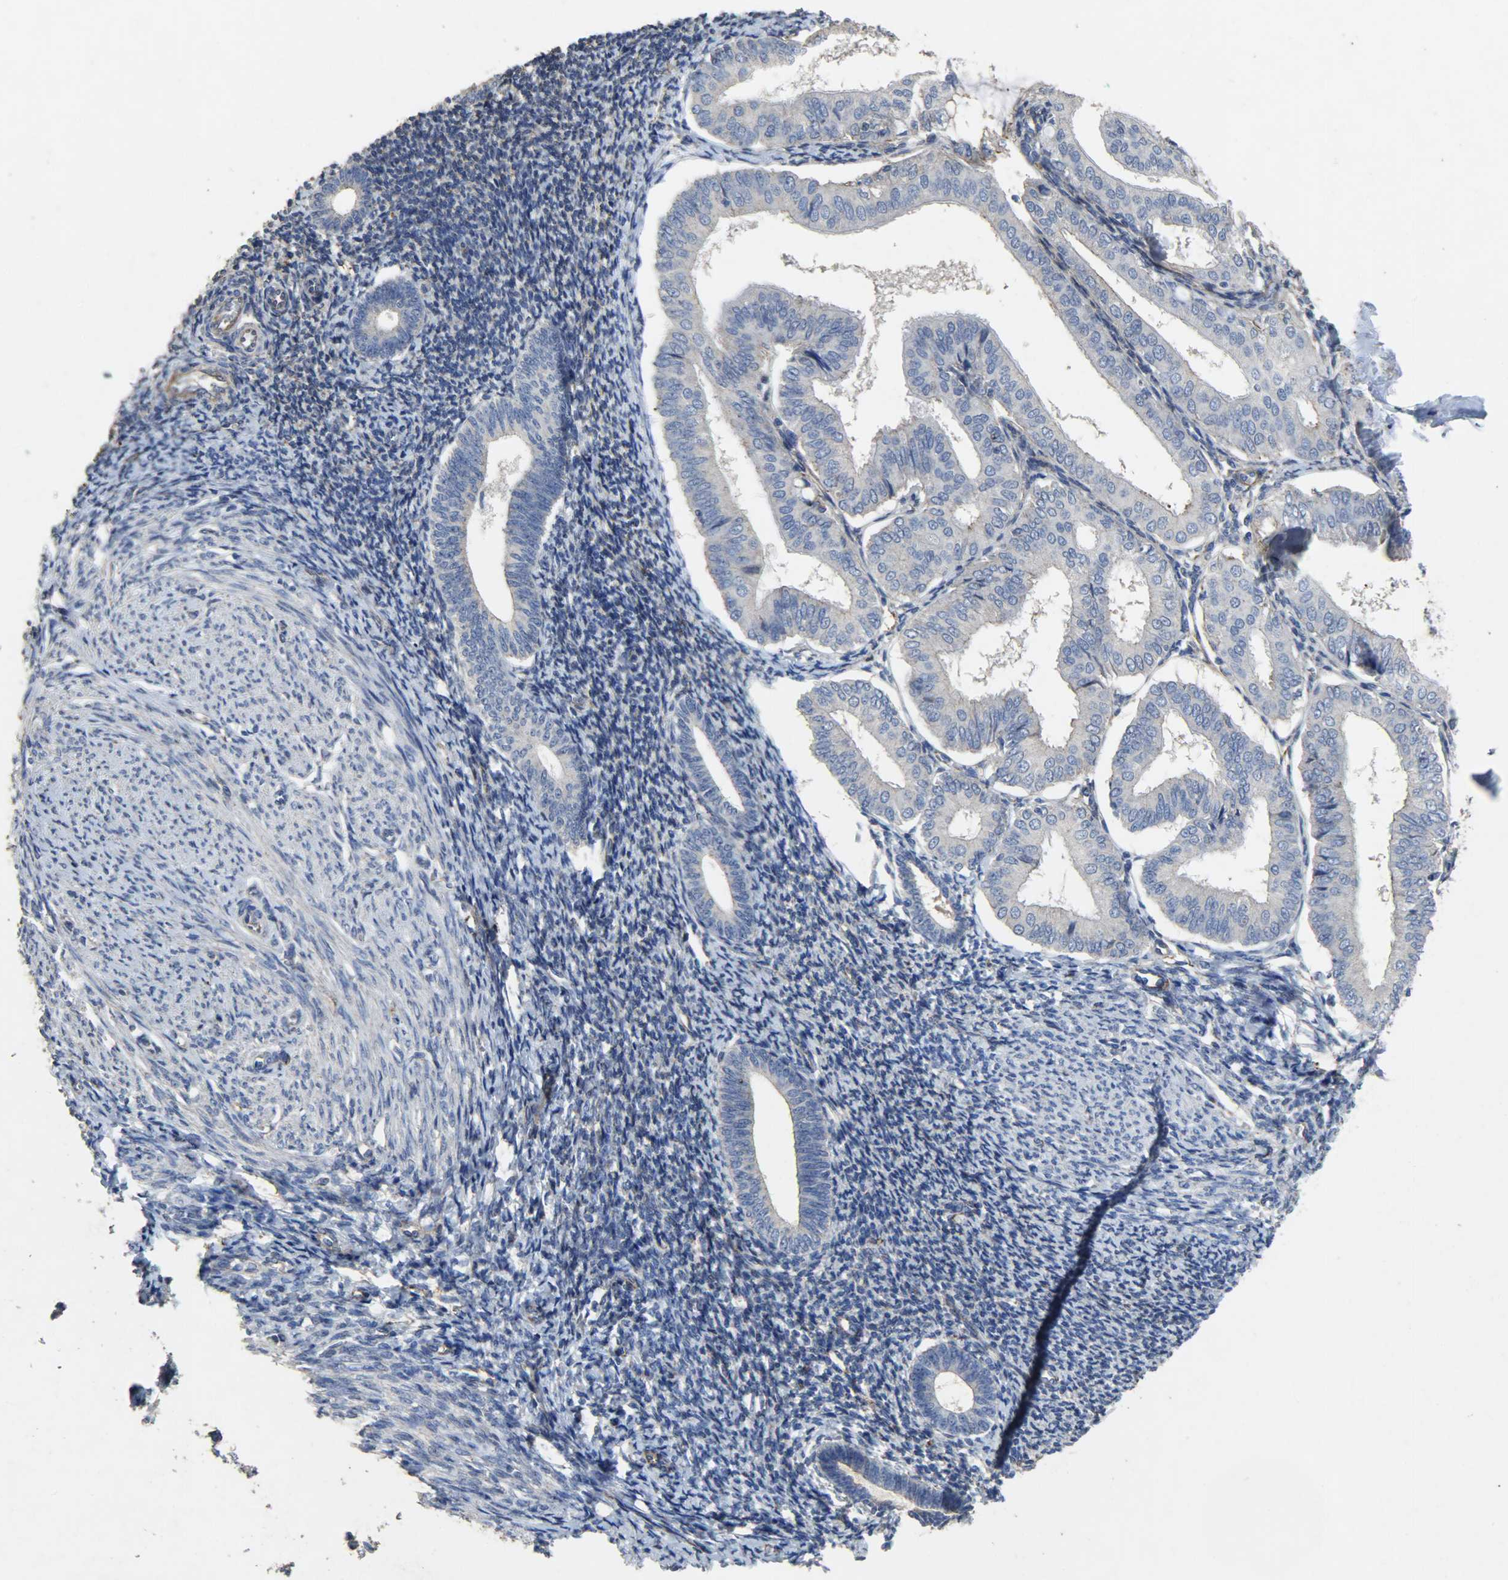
{"staining": {"intensity": "weak", "quantity": "<25%", "location": "cytoplasmic/membranous"}, "tissue": "endometrium", "cell_type": "Cells in endometrial stroma", "image_type": "normal", "snomed": [{"axis": "morphology", "description": "Normal tissue, NOS"}, {"axis": "topography", "description": "Endometrium"}], "caption": "This is an IHC photomicrograph of unremarkable human endometrium. There is no expression in cells in endometrial stroma.", "gene": "TPM4", "patient": {"sex": "female", "age": 57}}